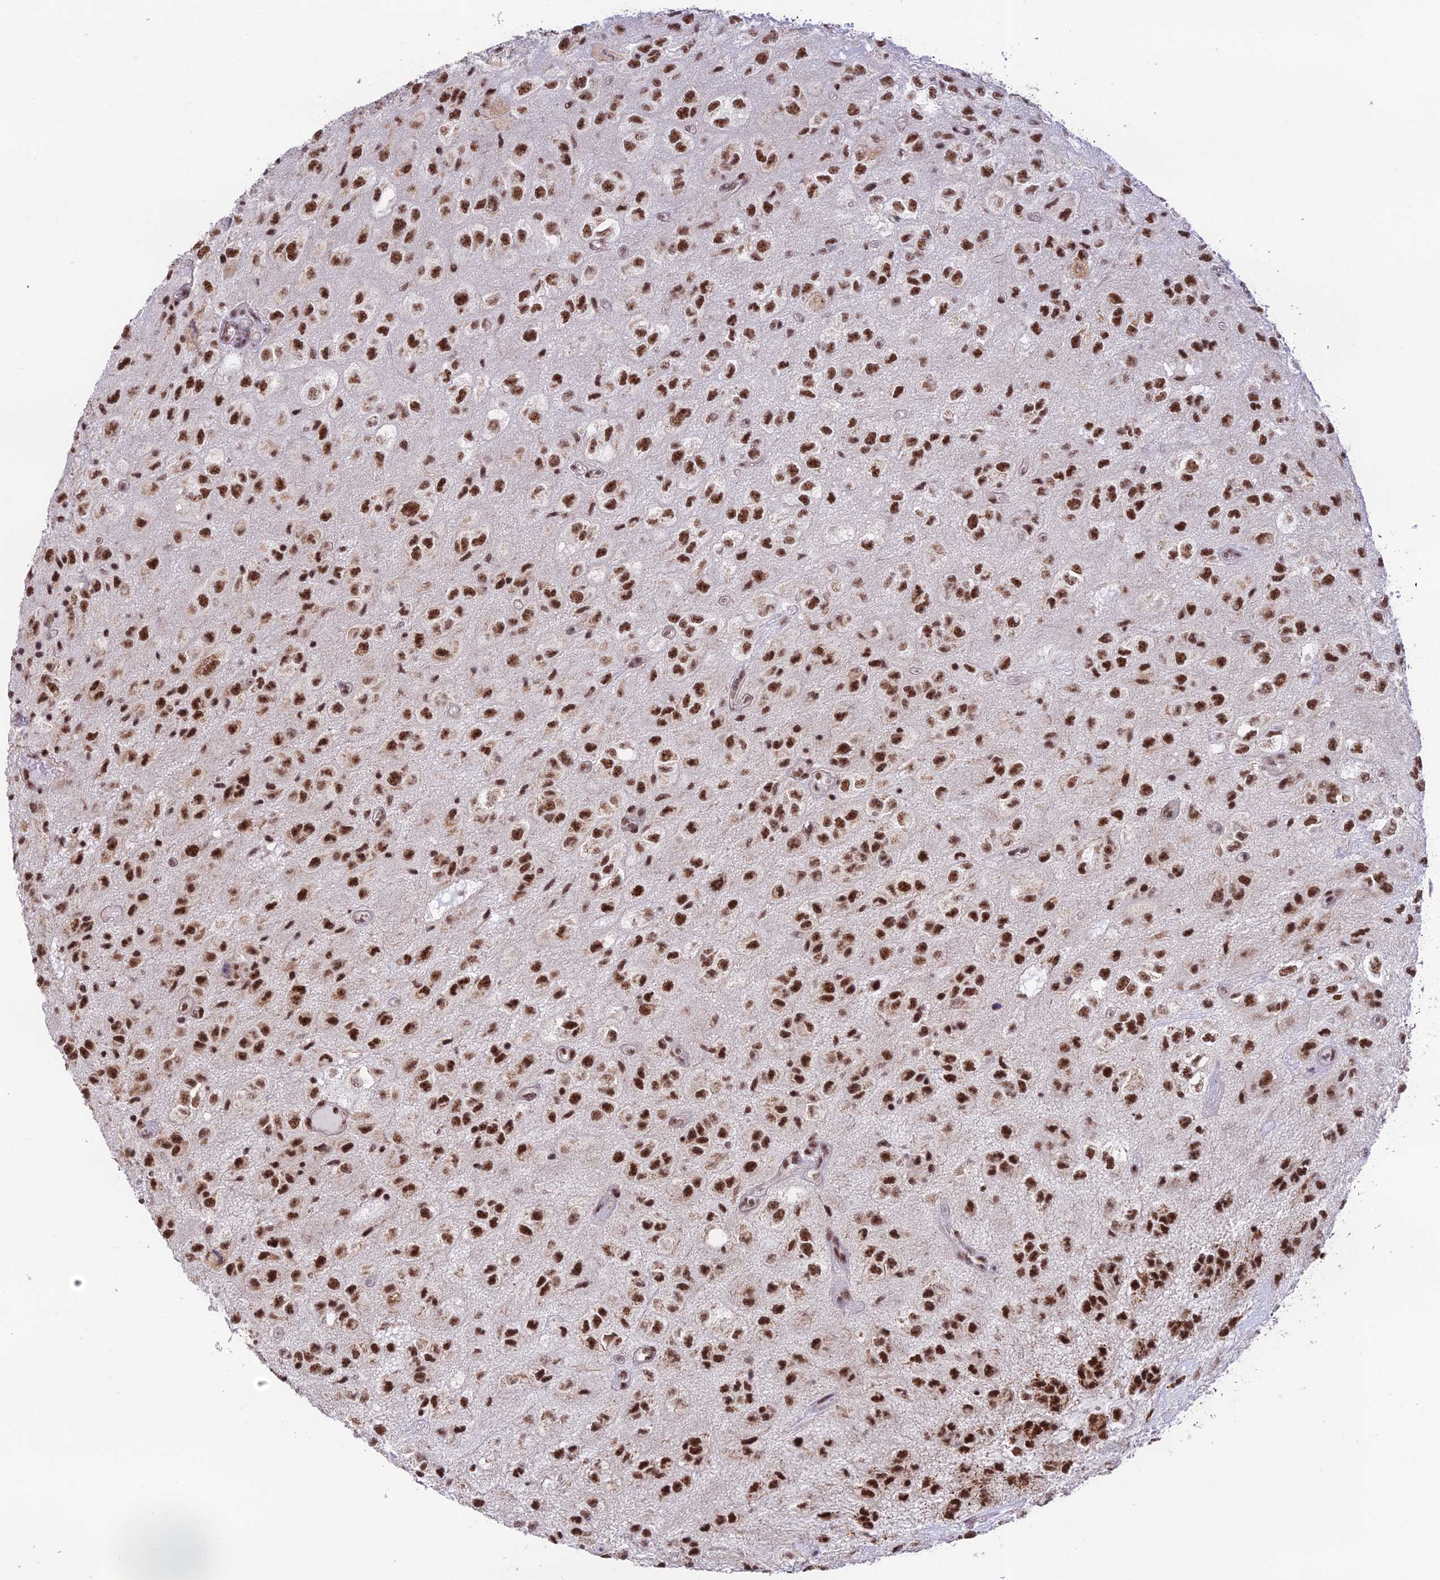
{"staining": {"intensity": "strong", "quantity": ">75%", "location": "nuclear"}, "tissue": "glioma", "cell_type": "Tumor cells", "image_type": "cancer", "snomed": [{"axis": "morphology", "description": "Glioma, malignant, Low grade"}, {"axis": "topography", "description": "Brain"}], "caption": "A high-resolution image shows immunohistochemistry staining of malignant glioma (low-grade), which reveals strong nuclear positivity in about >75% of tumor cells. (DAB (3,3'-diaminobenzidine) IHC, brown staining for protein, blue staining for nuclei).", "gene": "THOC7", "patient": {"sex": "male", "age": 66}}